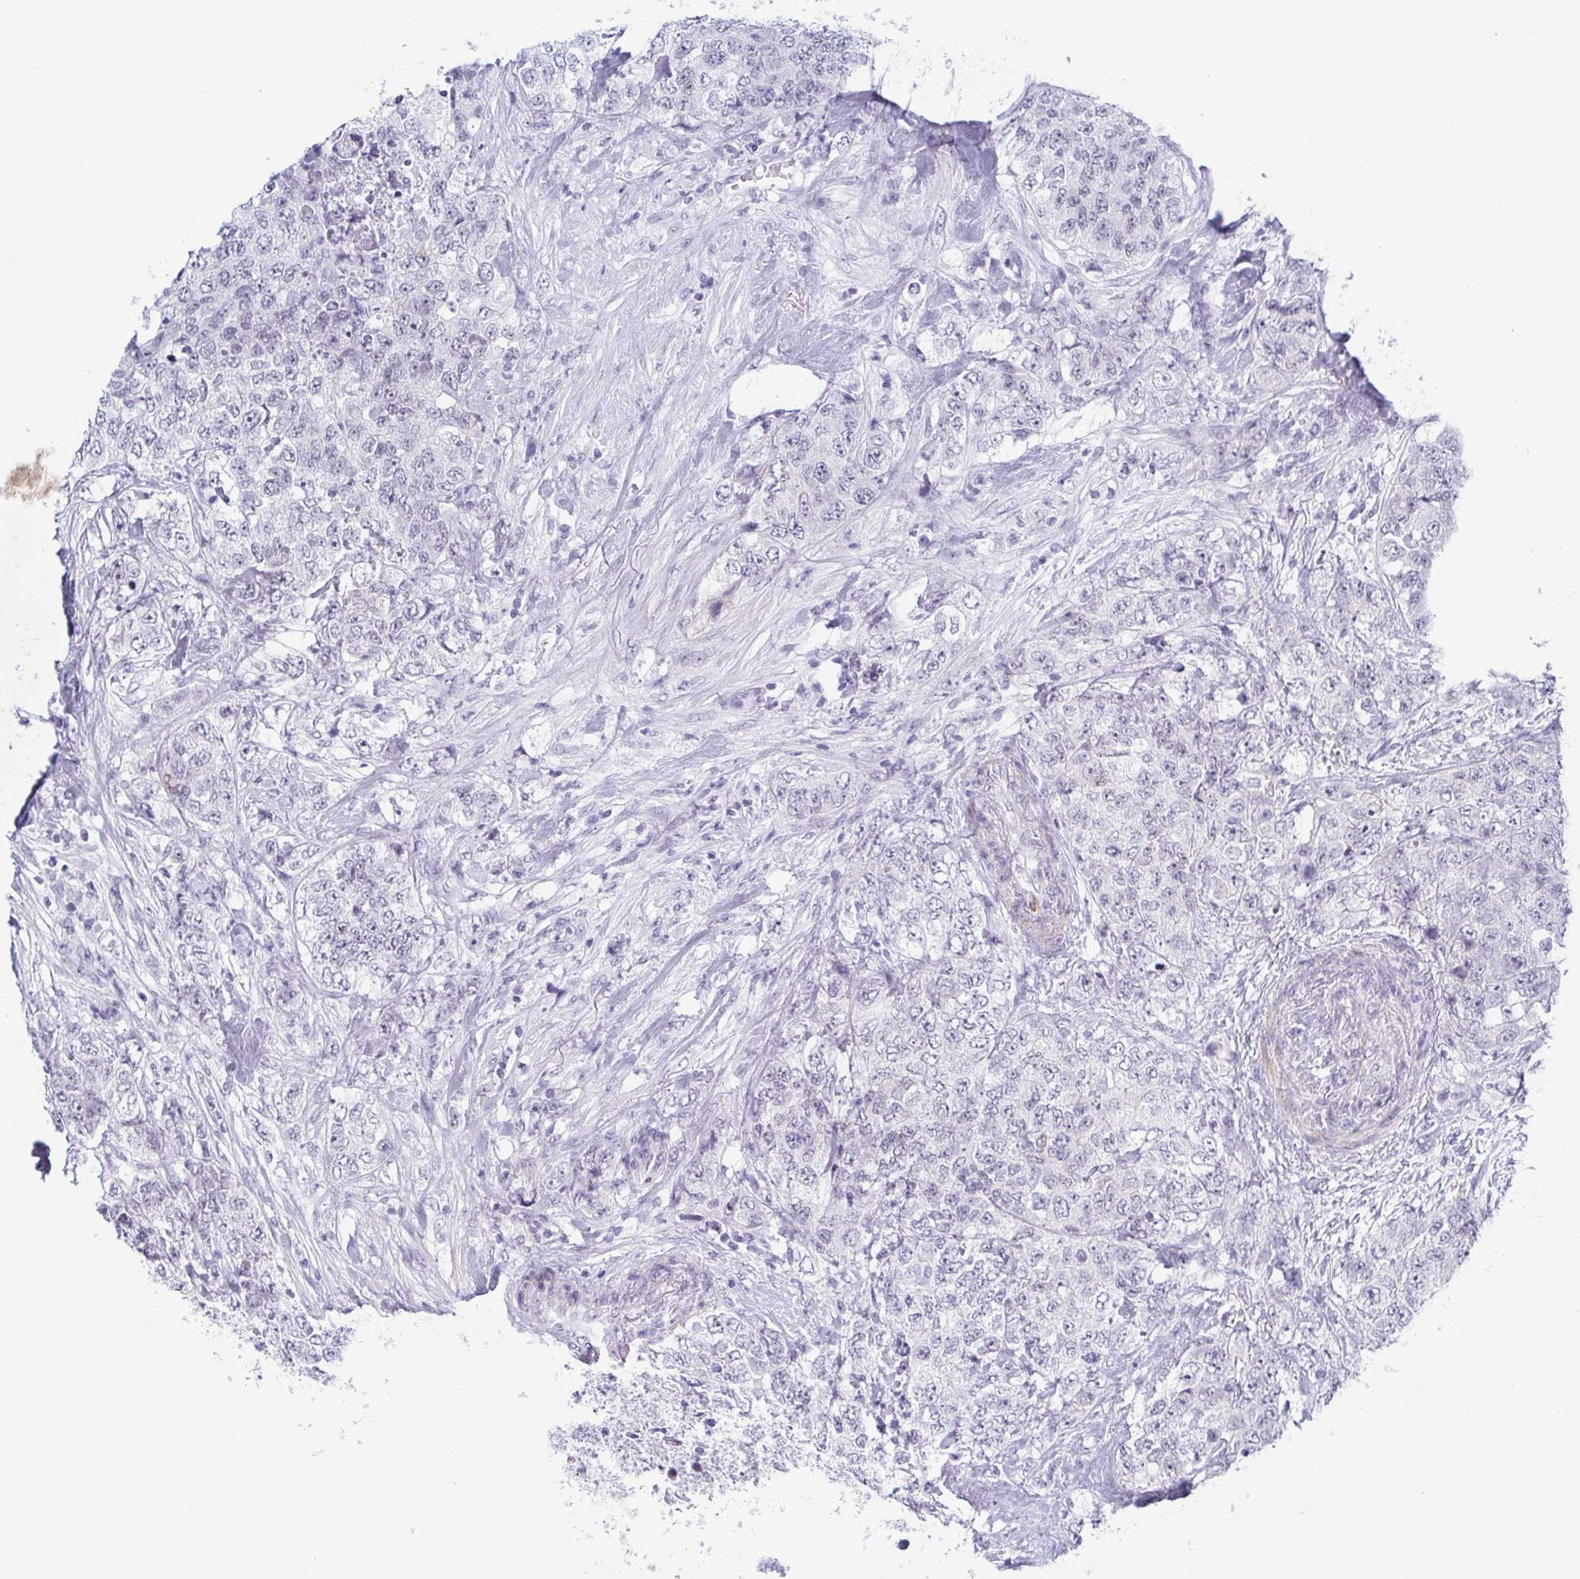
{"staining": {"intensity": "negative", "quantity": "none", "location": "none"}, "tissue": "urothelial cancer", "cell_type": "Tumor cells", "image_type": "cancer", "snomed": [{"axis": "morphology", "description": "Urothelial carcinoma, High grade"}, {"axis": "topography", "description": "Urinary bladder"}], "caption": "This photomicrograph is of urothelial carcinoma (high-grade) stained with IHC to label a protein in brown with the nuclei are counter-stained blue. There is no staining in tumor cells.", "gene": "ZFP64", "patient": {"sex": "female", "age": 78}}